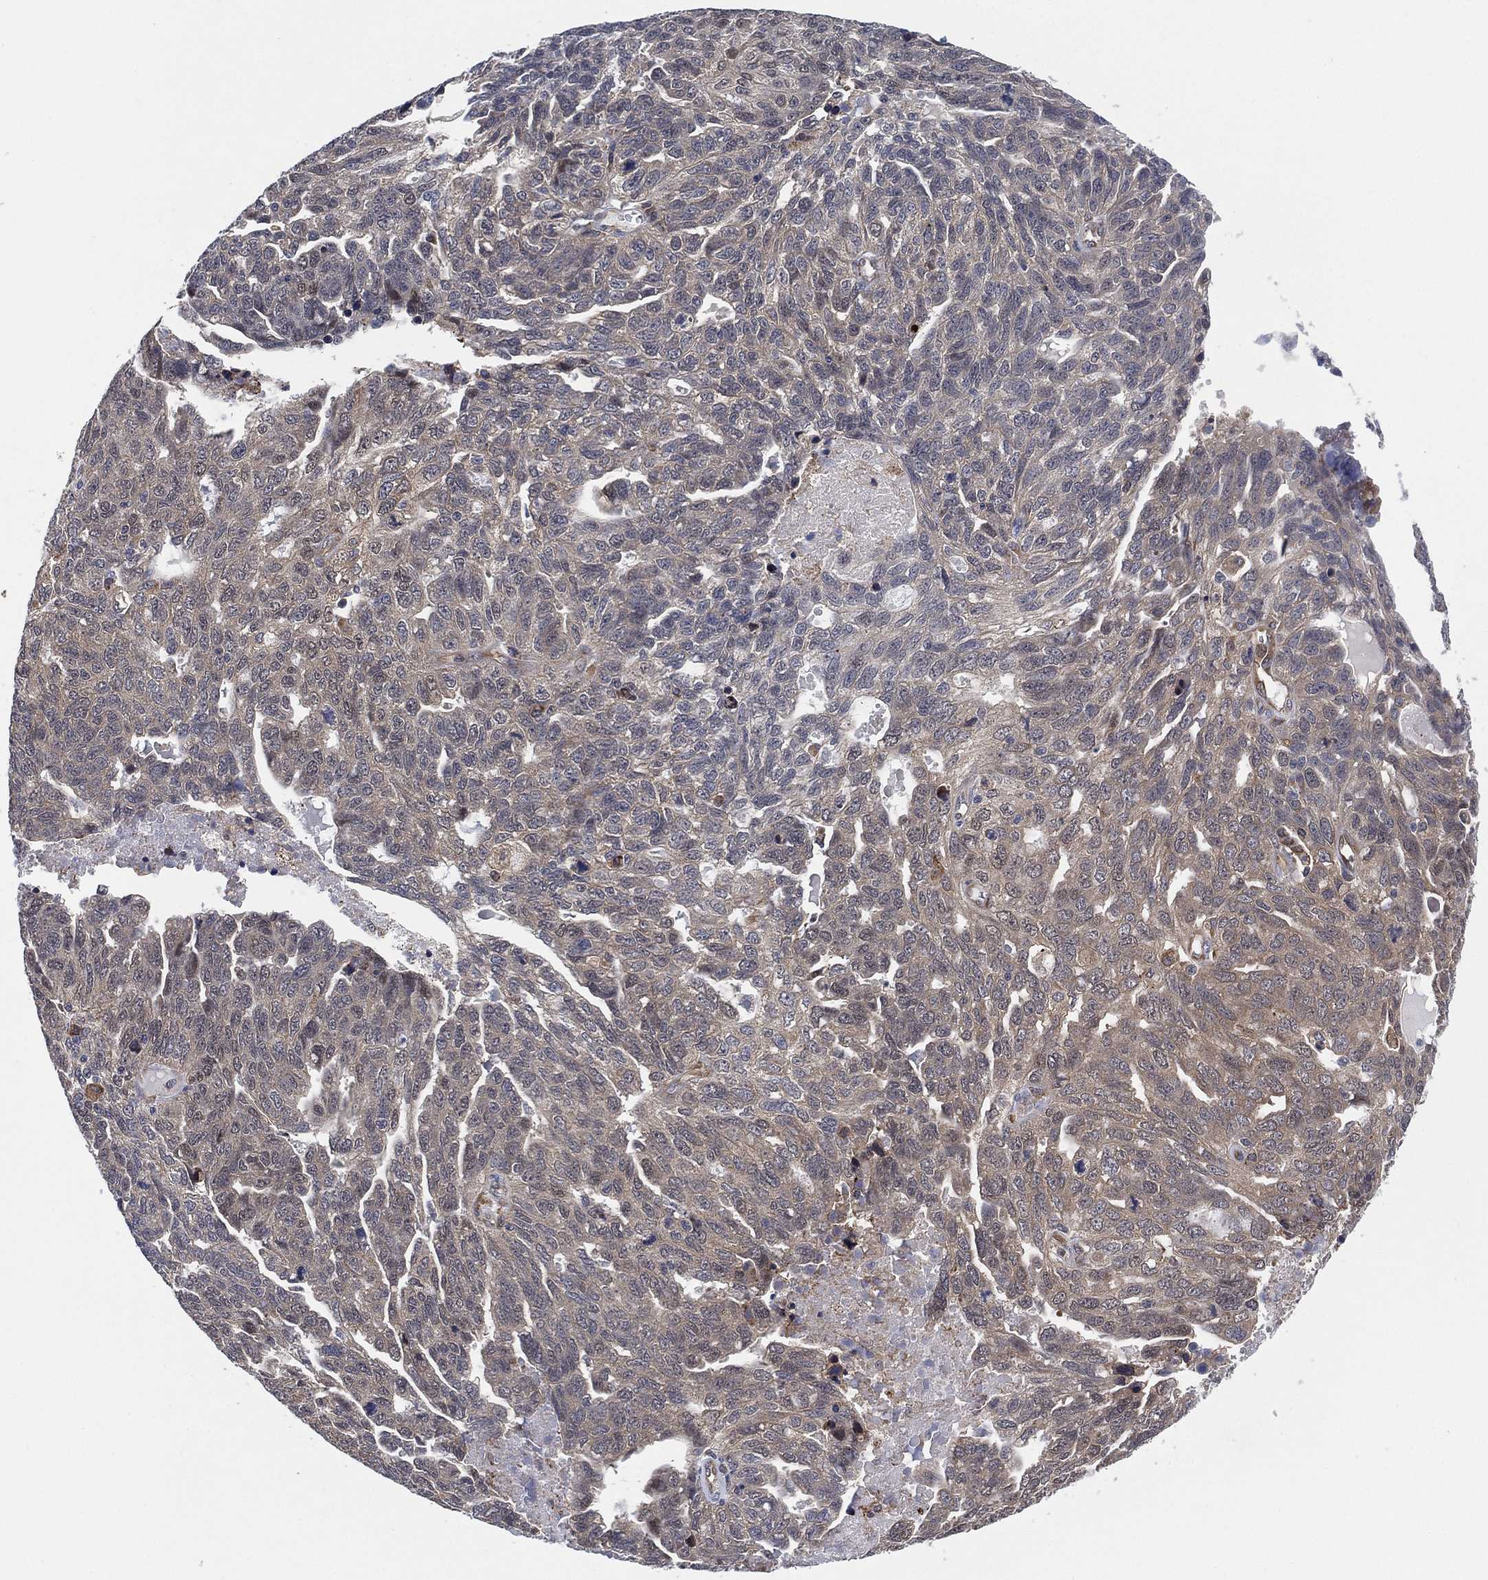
{"staining": {"intensity": "negative", "quantity": "none", "location": "none"}, "tissue": "ovarian cancer", "cell_type": "Tumor cells", "image_type": "cancer", "snomed": [{"axis": "morphology", "description": "Cystadenocarcinoma, serous, NOS"}, {"axis": "topography", "description": "Ovary"}], "caption": "The histopathology image exhibits no staining of tumor cells in ovarian serous cystadenocarcinoma.", "gene": "FES", "patient": {"sex": "female", "age": 71}}